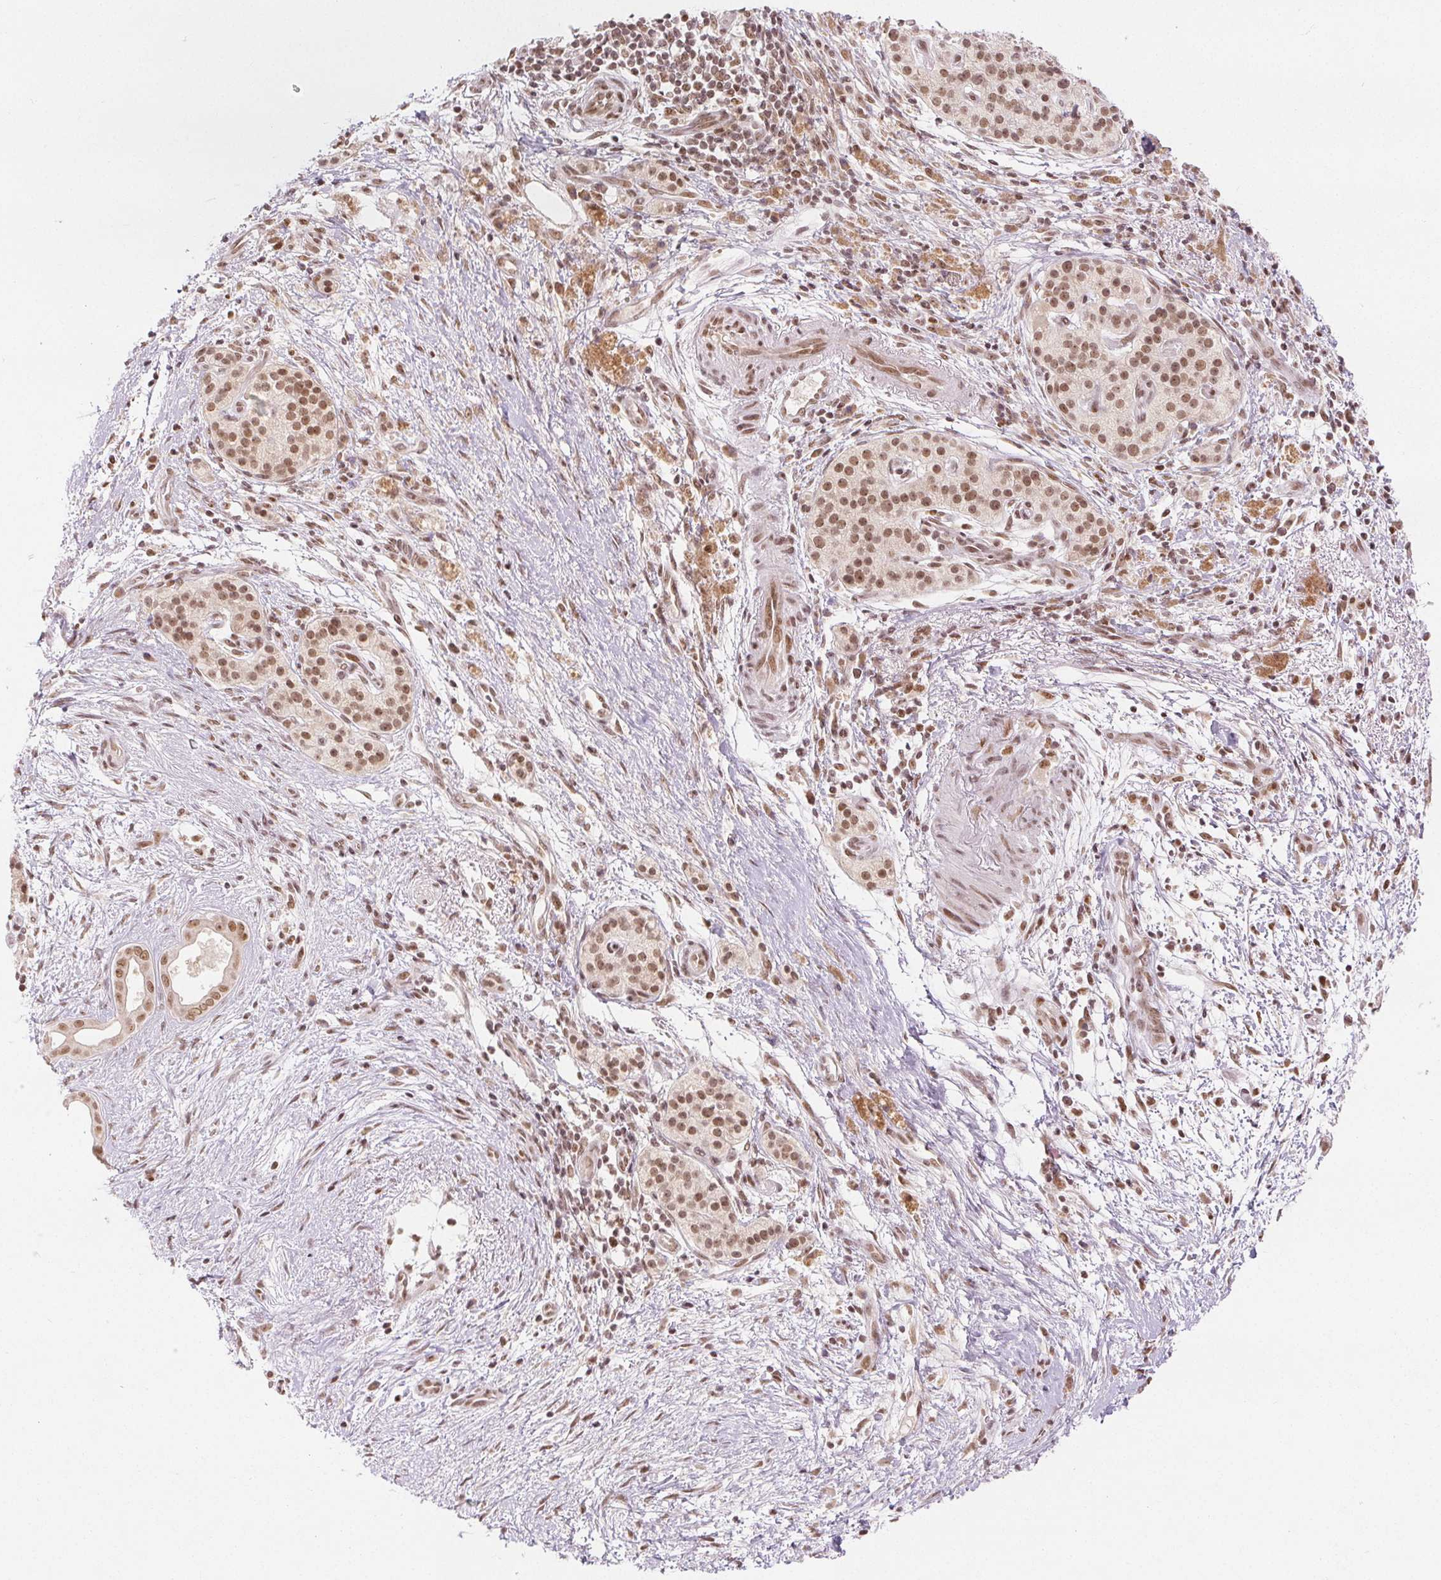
{"staining": {"intensity": "moderate", "quantity": ">75%", "location": "nuclear"}, "tissue": "pancreatic cancer", "cell_type": "Tumor cells", "image_type": "cancer", "snomed": [{"axis": "morphology", "description": "Adenocarcinoma, NOS"}, {"axis": "topography", "description": "Pancreas"}], "caption": "High-magnification brightfield microscopy of pancreatic cancer (adenocarcinoma) stained with DAB (brown) and counterstained with hematoxylin (blue). tumor cells exhibit moderate nuclear expression is appreciated in about>75% of cells.", "gene": "DEK", "patient": {"sex": "female", "age": 69}}